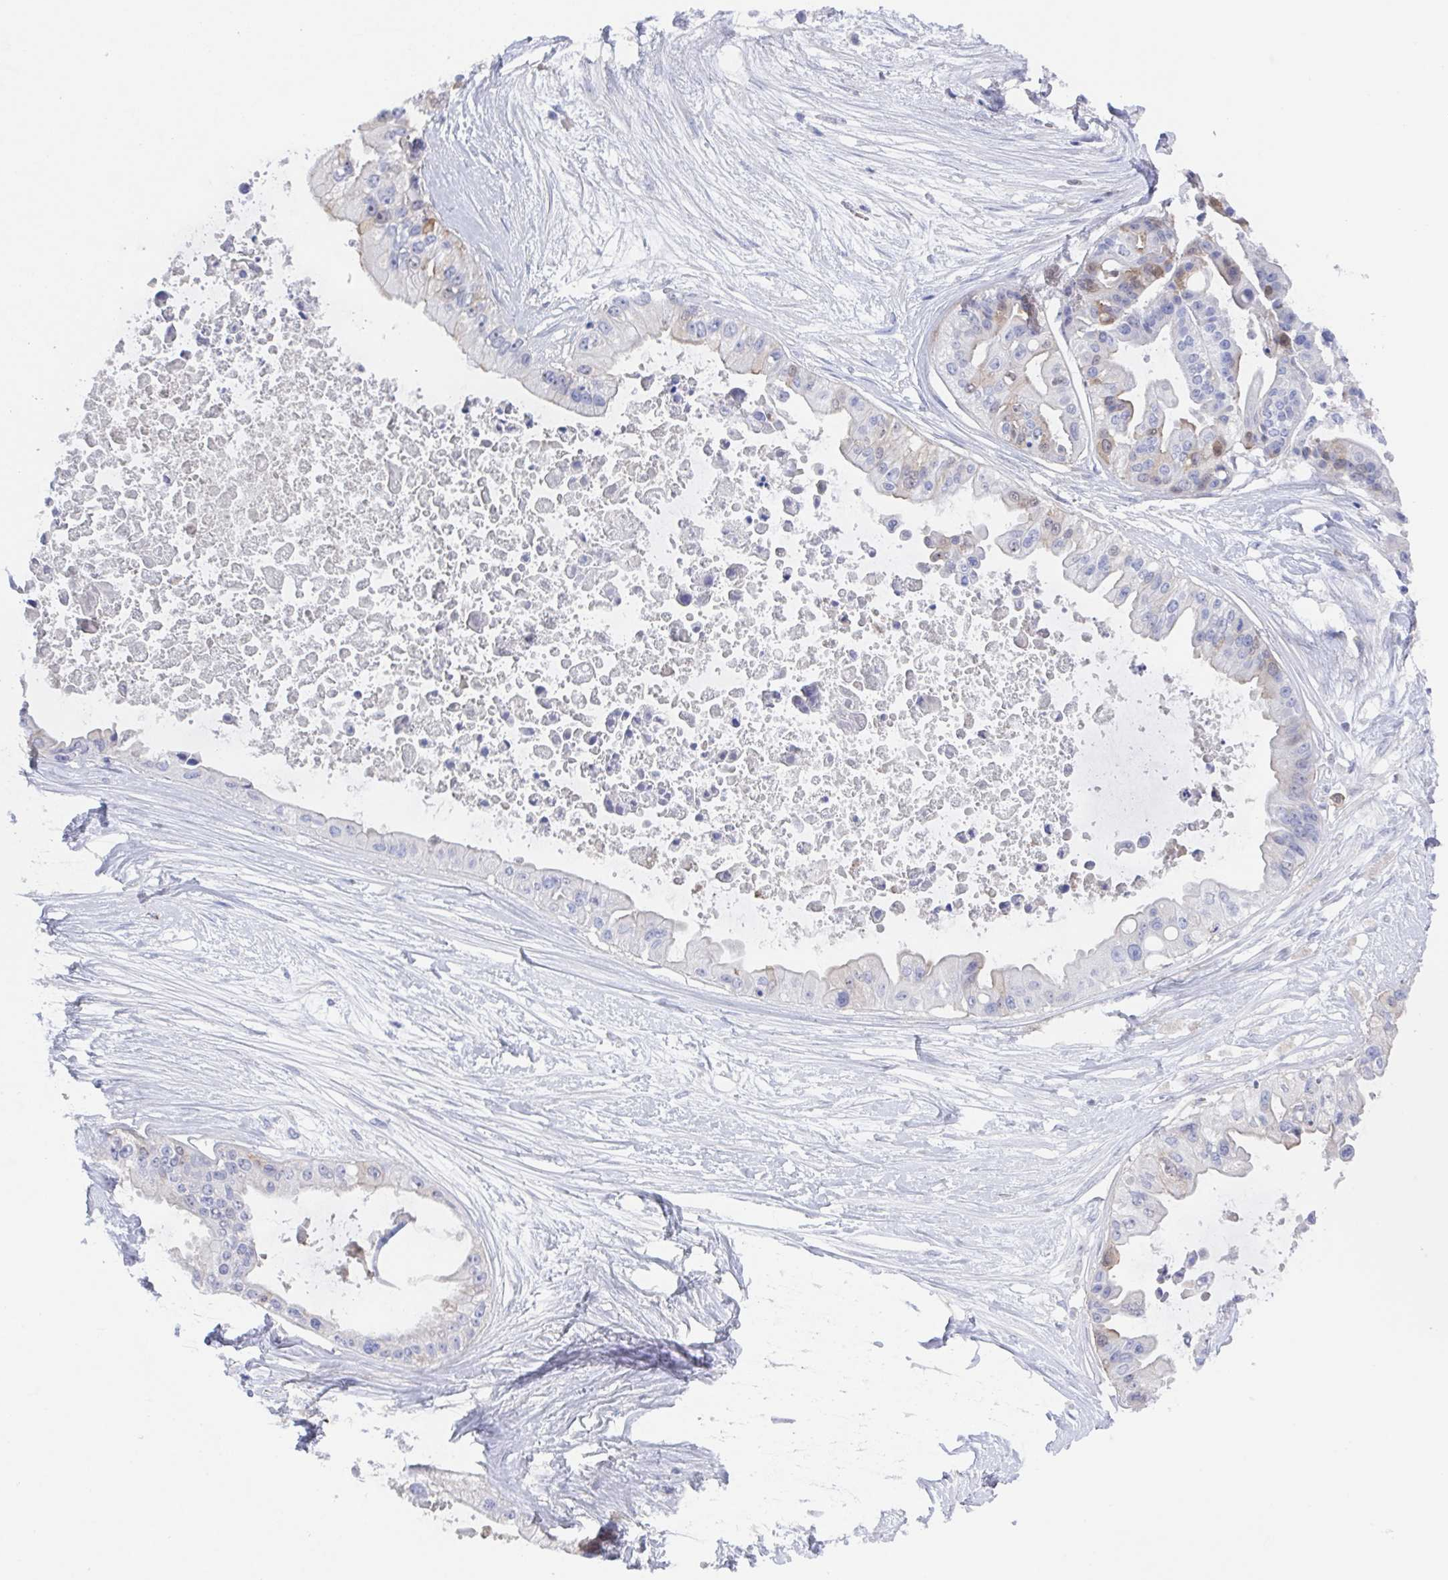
{"staining": {"intensity": "weak", "quantity": "<25%", "location": "cytoplasmic/membranous"}, "tissue": "ovarian cancer", "cell_type": "Tumor cells", "image_type": "cancer", "snomed": [{"axis": "morphology", "description": "Cystadenocarcinoma, serous, NOS"}, {"axis": "topography", "description": "Ovary"}], "caption": "Immunohistochemistry image of neoplastic tissue: human ovarian cancer (serous cystadenocarcinoma) stained with DAB demonstrates no significant protein expression in tumor cells.", "gene": "AGFG2", "patient": {"sex": "female", "age": 56}}